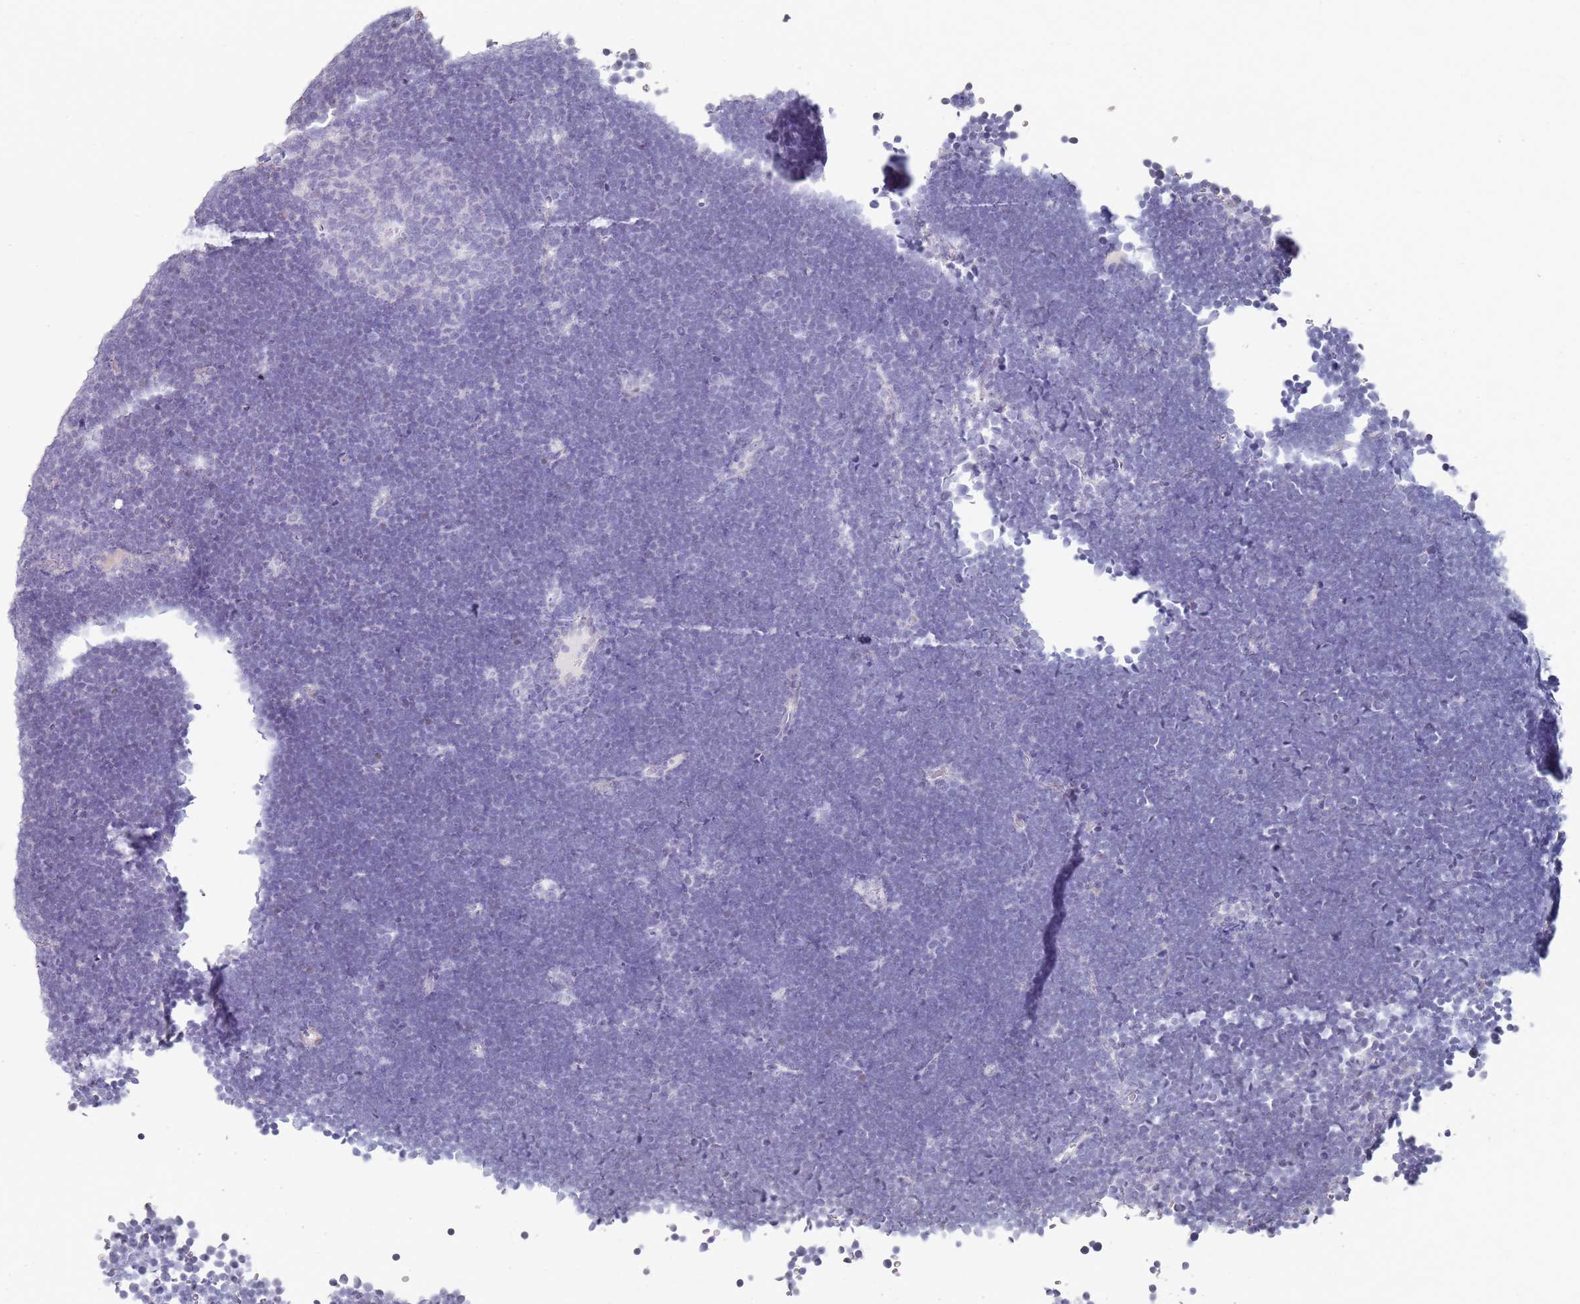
{"staining": {"intensity": "negative", "quantity": "none", "location": "none"}, "tissue": "lymphoma", "cell_type": "Tumor cells", "image_type": "cancer", "snomed": [{"axis": "morphology", "description": "Malignant lymphoma, non-Hodgkin's type, High grade"}, {"axis": "topography", "description": "Lymph node"}], "caption": "This is an IHC image of human lymphoma. There is no staining in tumor cells.", "gene": "DNAH11", "patient": {"sex": "male", "age": 13}}